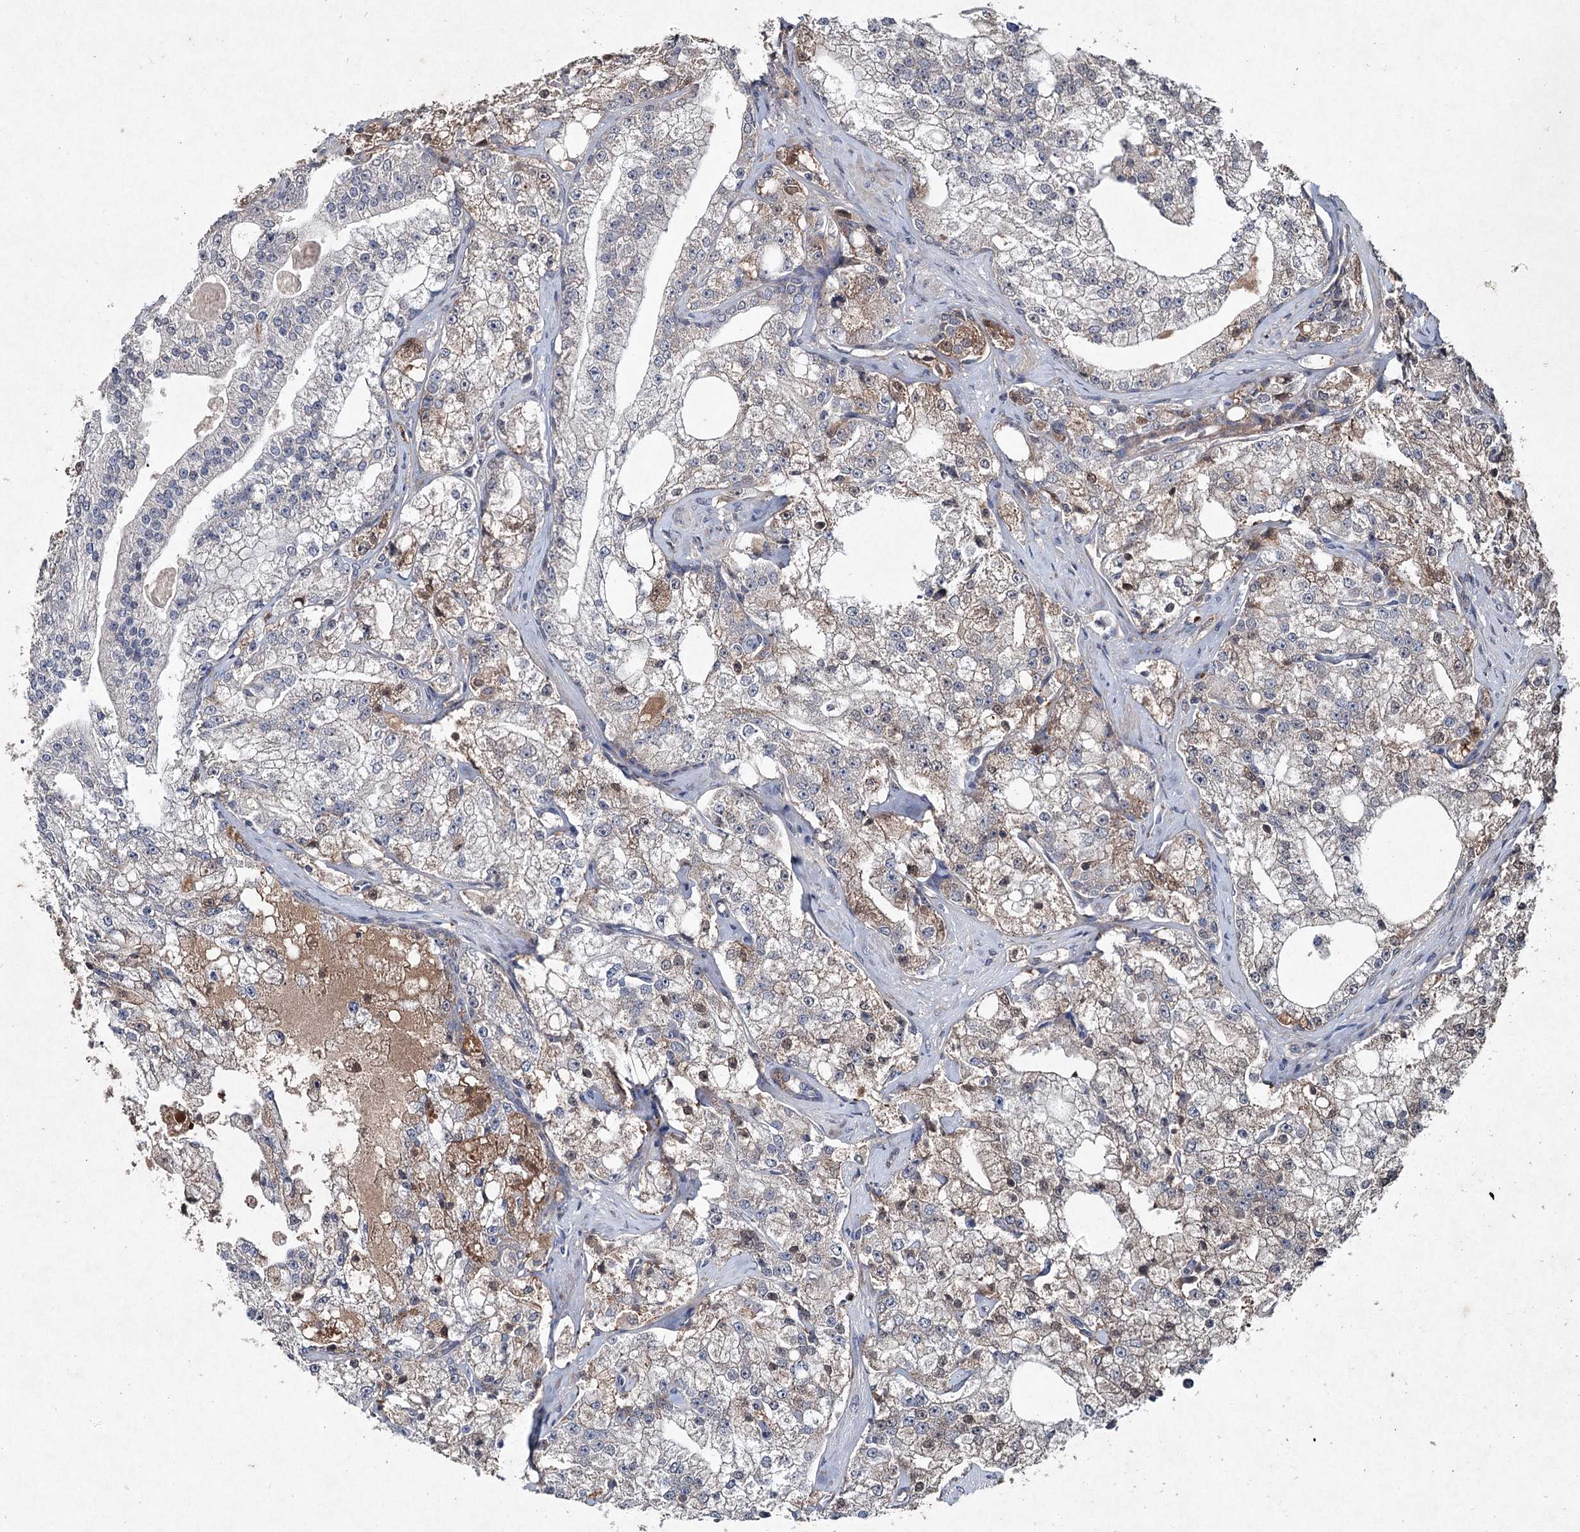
{"staining": {"intensity": "moderate", "quantity": "<25%", "location": "cytoplasmic/membranous,nuclear"}, "tissue": "prostate cancer", "cell_type": "Tumor cells", "image_type": "cancer", "snomed": [{"axis": "morphology", "description": "Adenocarcinoma, High grade"}, {"axis": "topography", "description": "Prostate"}], "caption": "Moderate cytoplasmic/membranous and nuclear positivity for a protein is appreciated in about <25% of tumor cells of prostate cancer (adenocarcinoma (high-grade)) using immunohistochemistry.", "gene": "PGLYRP2", "patient": {"sex": "male", "age": 64}}